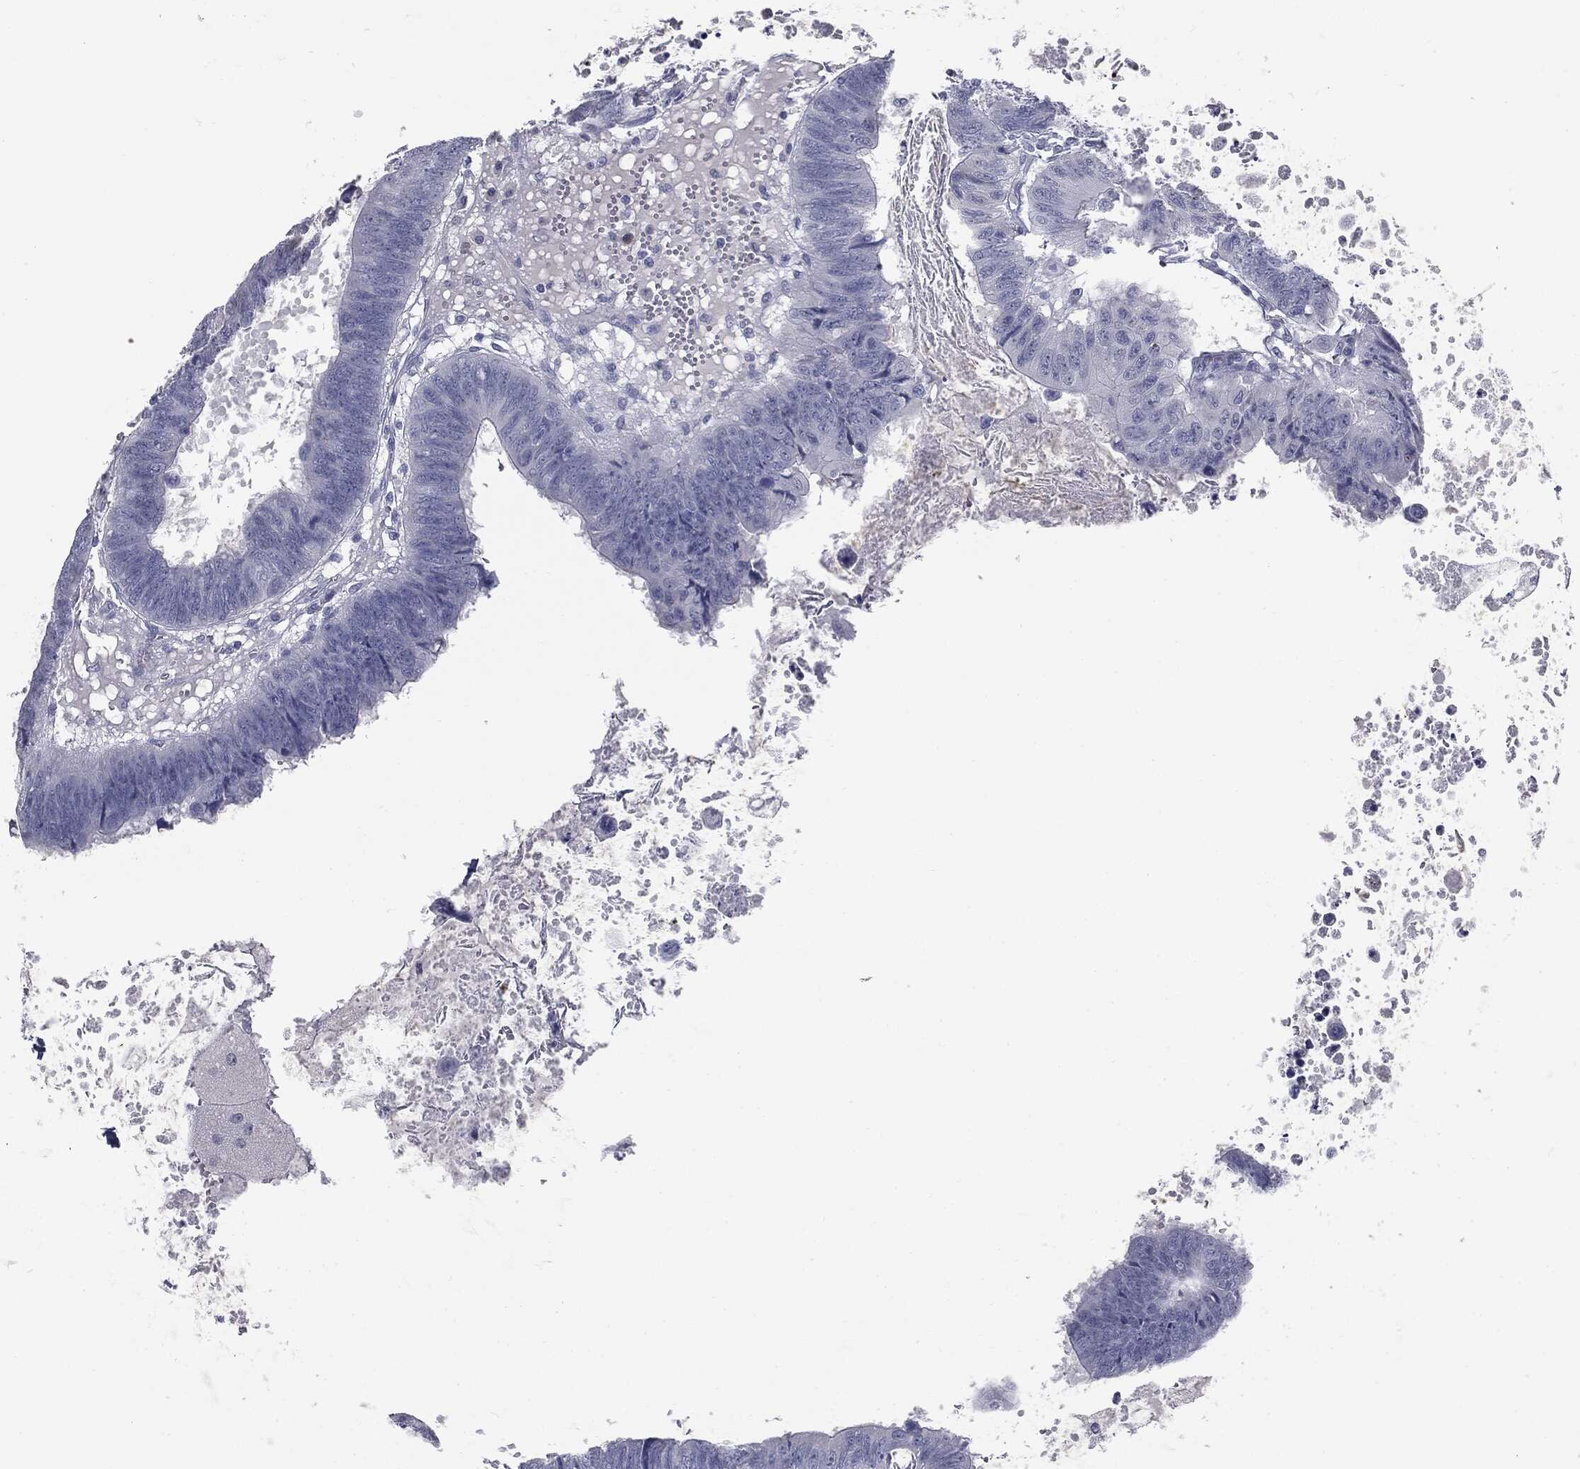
{"staining": {"intensity": "negative", "quantity": "none", "location": "none"}, "tissue": "colorectal cancer", "cell_type": "Tumor cells", "image_type": "cancer", "snomed": [{"axis": "morphology", "description": "Adenocarcinoma, NOS"}, {"axis": "topography", "description": "Colon"}], "caption": "IHC micrograph of colorectal cancer stained for a protein (brown), which demonstrates no expression in tumor cells.", "gene": "MUC5AC", "patient": {"sex": "male", "age": 62}}